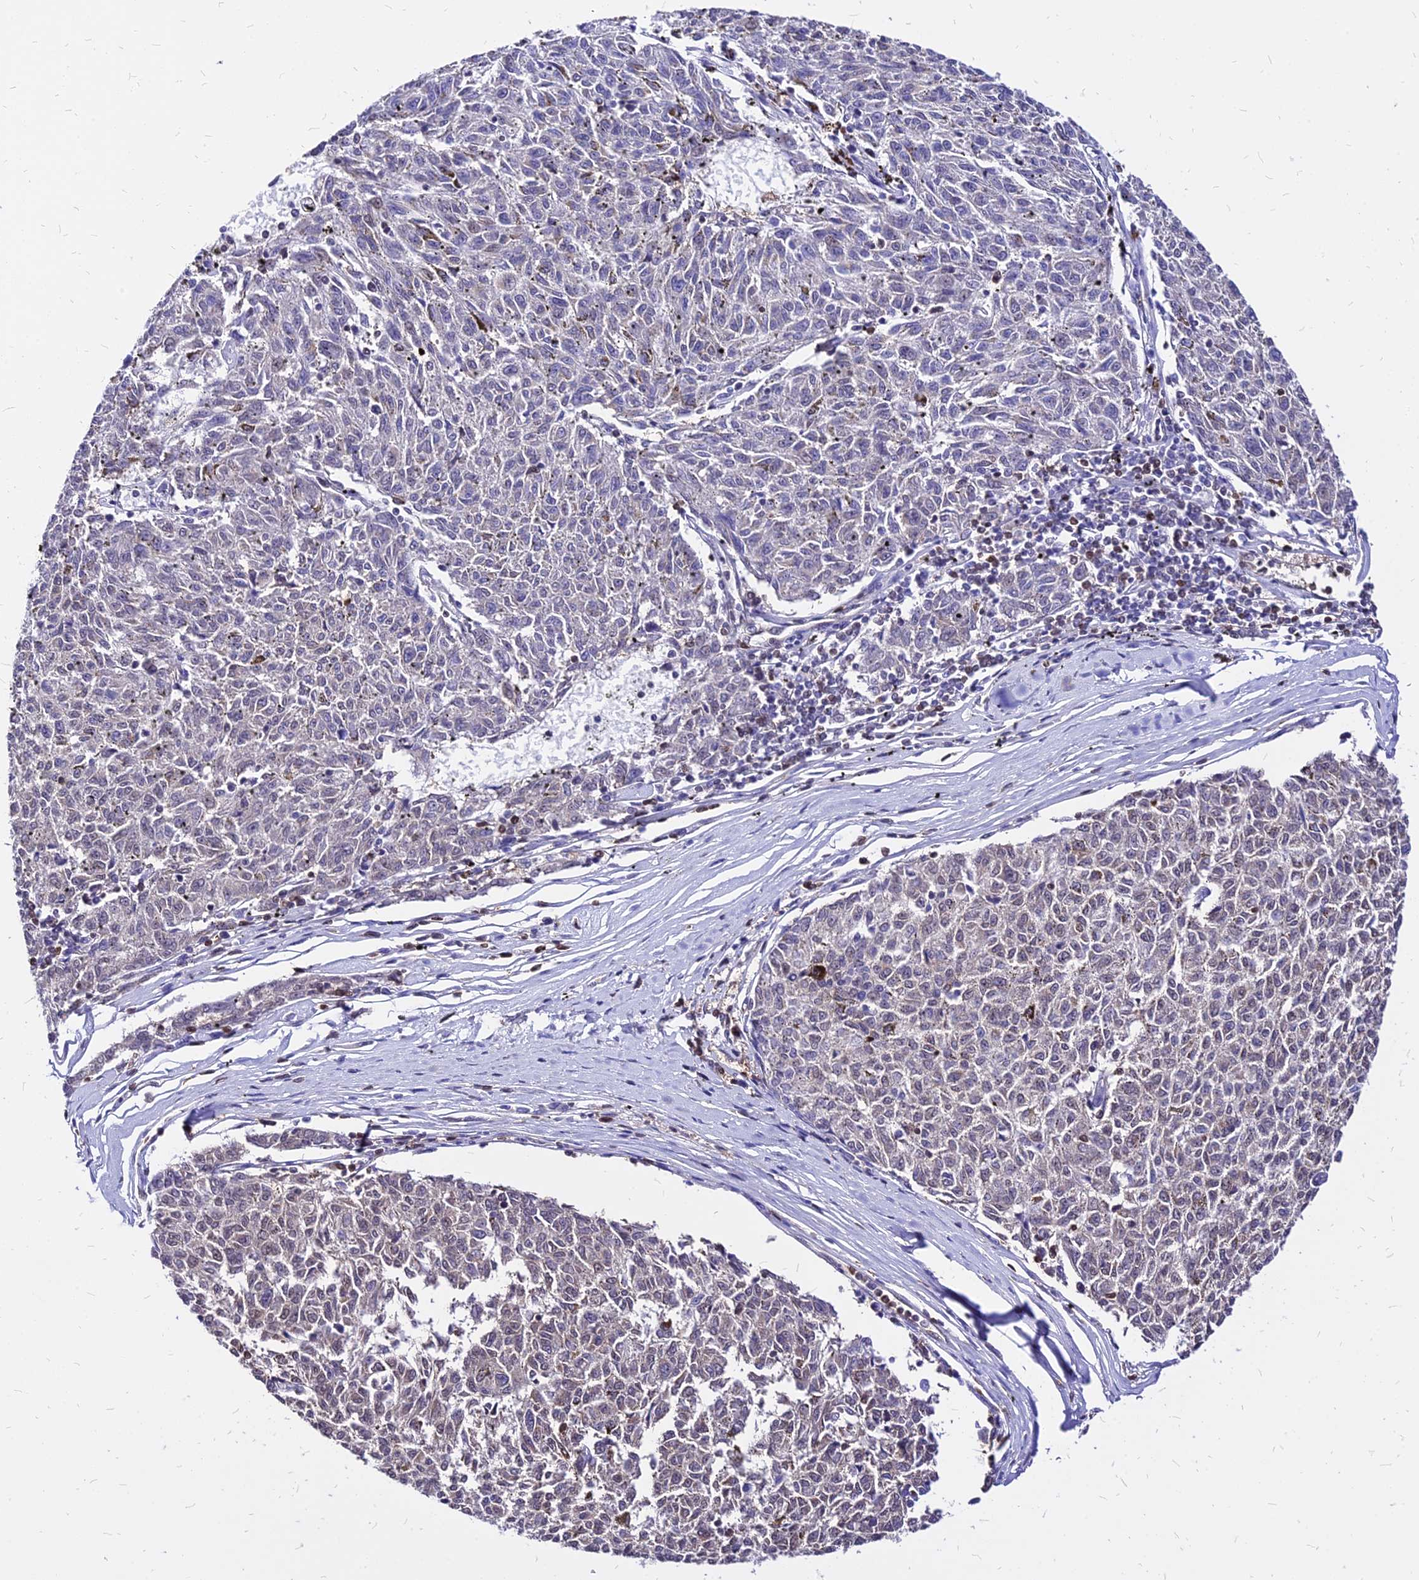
{"staining": {"intensity": "negative", "quantity": "none", "location": "none"}, "tissue": "melanoma", "cell_type": "Tumor cells", "image_type": "cancer", "snomed": [{"axis": "morphology", "description": "Malignant melanoma, NOS"}, {"axis": "topography", "description": "Skin"}], "caption": "Malignant melanoma stained for a protein using immunohistochemistry displays no positivity tumor cells.", "gene": "PAXX", "patient": {"sex": "female", "age": 72}}